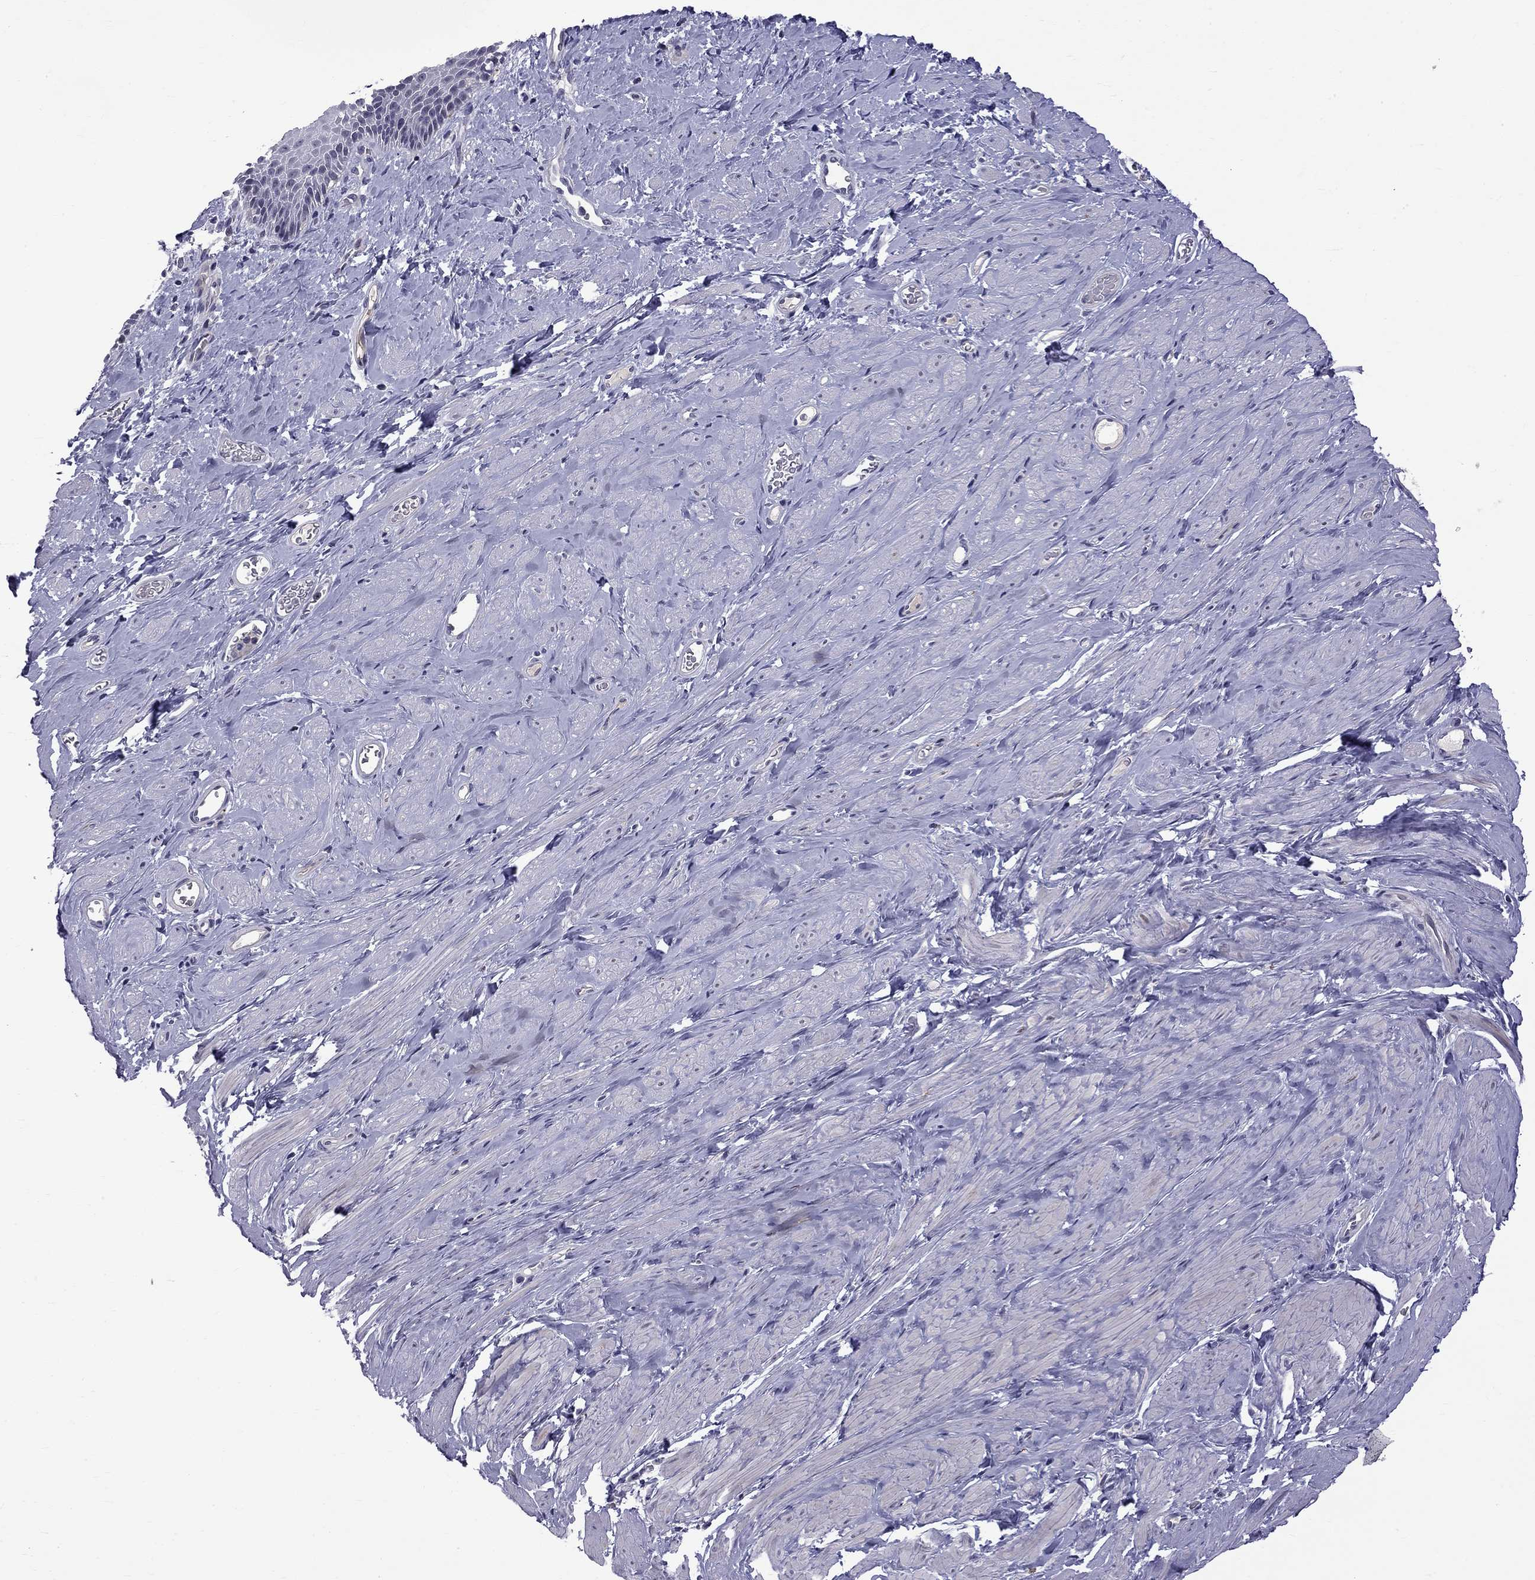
{"staining": {"intensity": "negative", "quantity": "none", "location": "none"}, "tissue": "esophagus", "cell_type": "Squamous epithelial cells", "image_type": "normal", "snomed": [{"axis": "morphology", "description": "Normal tissue, NOS"}, {"axis": "topography", "description": "Esophagus"}], "caption": "High power microscopy photomicrograph of an immunohistochemistry histopathology image of unremarkable esophagus, revealing no significant expression in squamous epithelial cells. (DAB immunohistochemistry (IHC), high magnification).", "gene": "RTL9", "patient": {"sex": "male", "age": 64}}